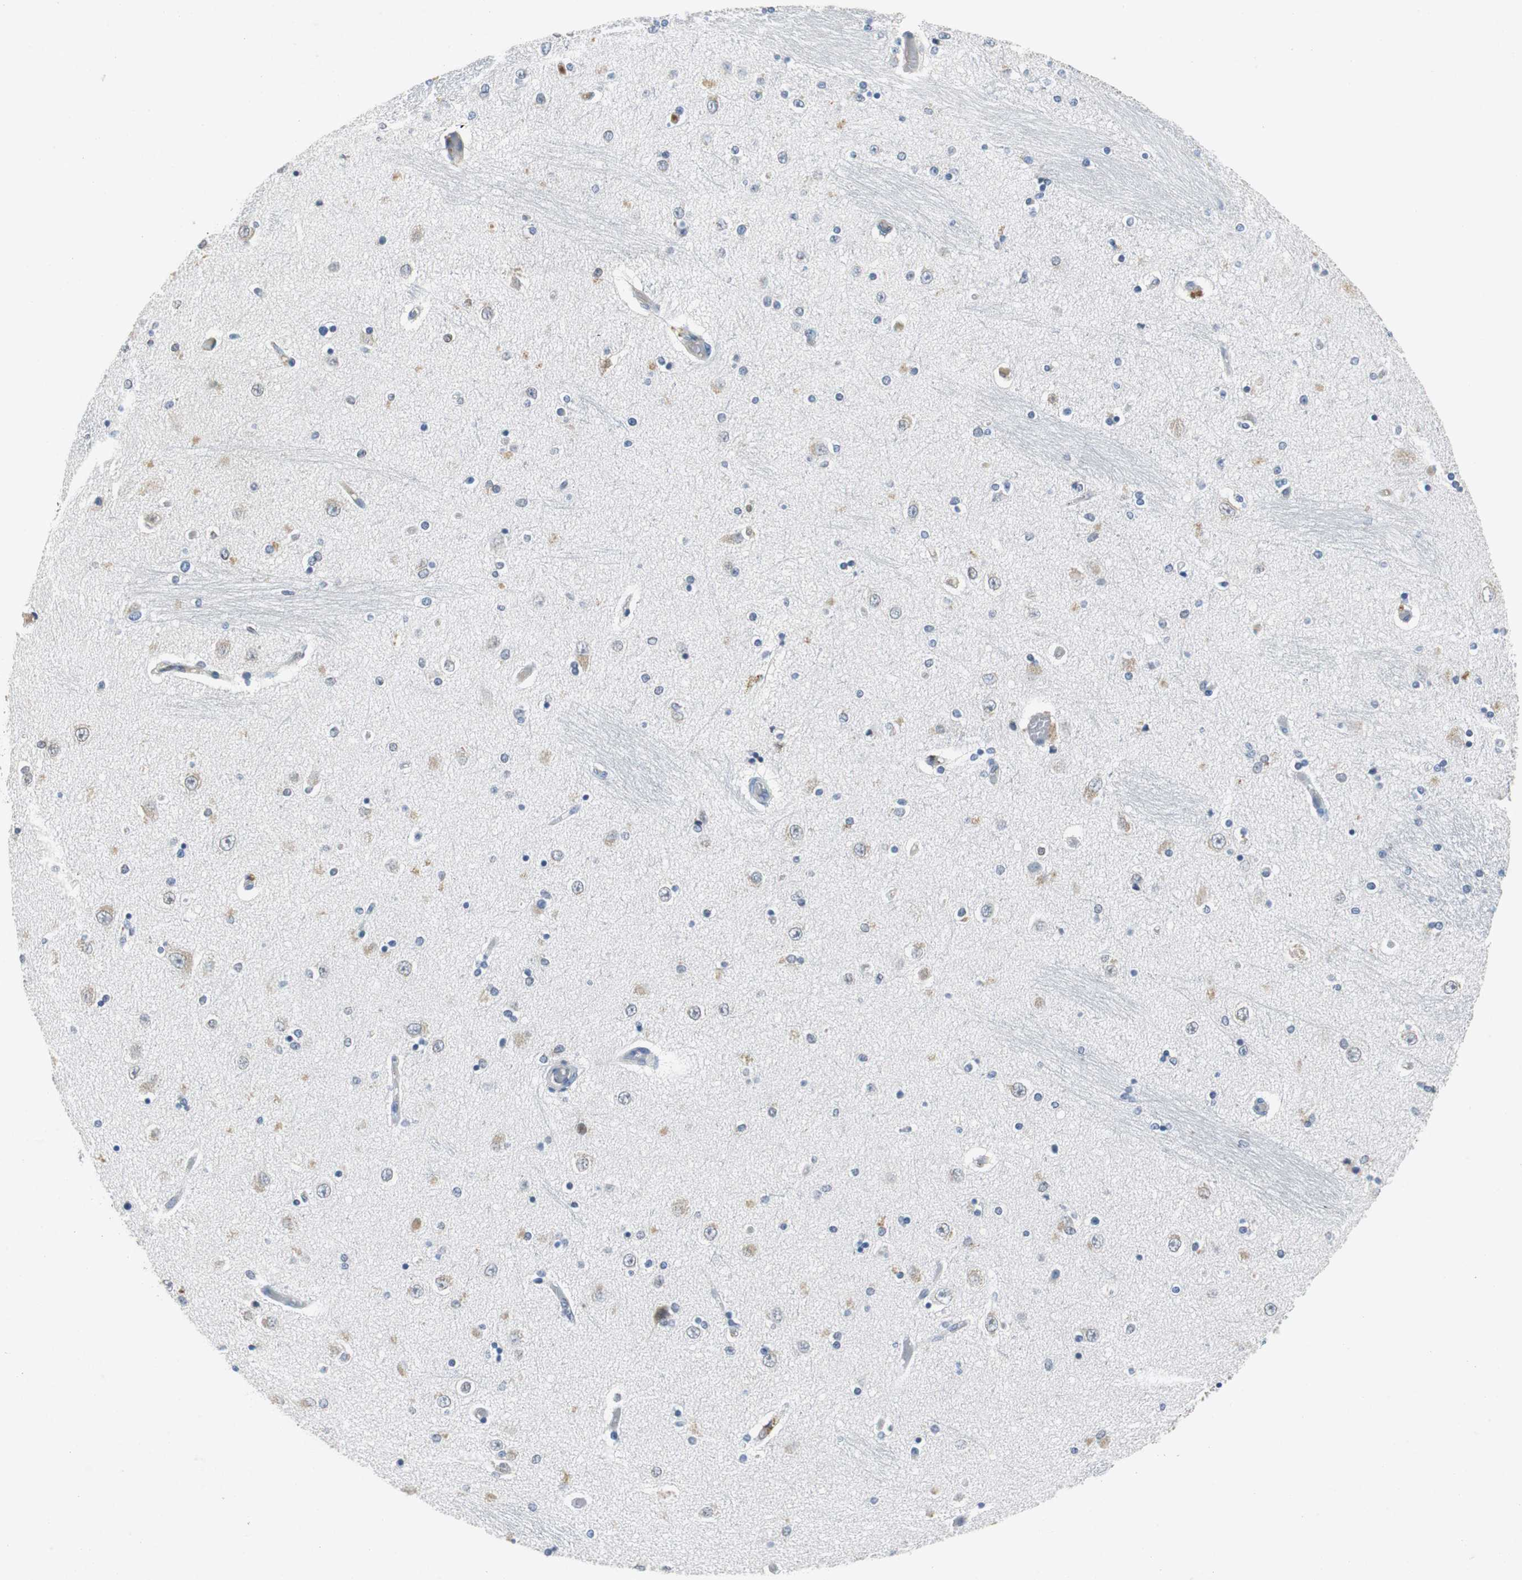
{"staining": {"intensity": "weak", "quantity": "<25%", "location": "cytoplasmic/membranous"}, "tissue": "hippocampus", "cell_type": "Glial cells", "image_type": "normal", "snomed": [{"axis": "morphology", "description": "Normal tissue, NOS"}, {"axis": "topography", "description": "Hippocampus"}], "caption": "Immunohistochemical staining of benign human hippocampus reveals no significant expression in glial cells. Brightfield microscopy of immunohistochemistry stained with DAB (brown) and hematoxylin (blue), captured at high magnification.", "gene": "ORM1", "patient": {"sex": "female", "age": 54}}